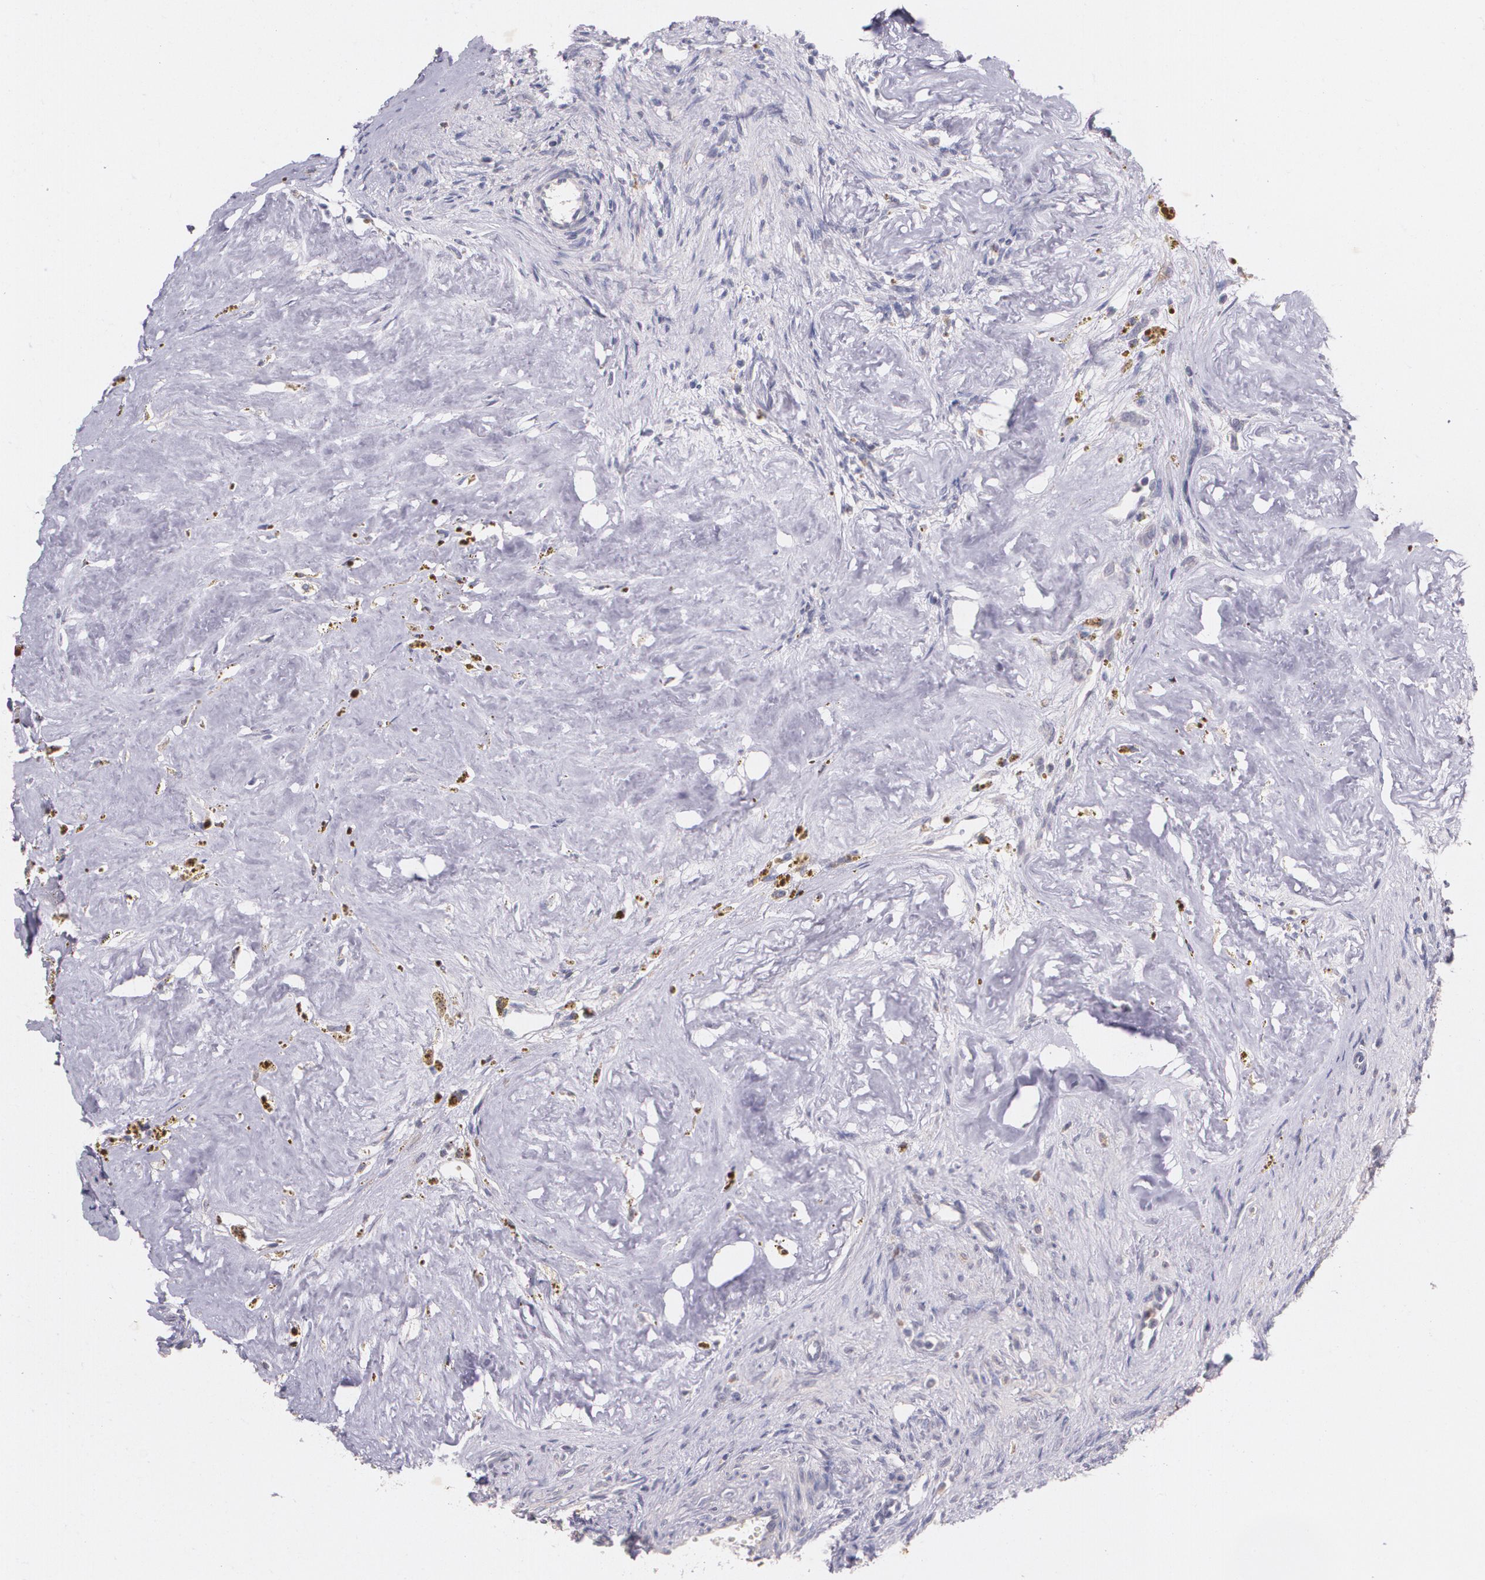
{"staining": {"intensity": "negative", "quantity": "none", "location": "none"}, "tissue": "ovary", "cell_type": "Ovarian stroma cells", "image_type": "normal", "snomed": [{"axis": "morphology", "description": "Normal tissue, NOS"}, {"axis": "topography", "description": "Ovary"}], "caption": "Micrograph shows no significant protein expression in ovarian stroma cells of benign ovary. The staining was performed using DAB (3,3'-diaminobenzidine) to visualize the protein expression in brown, while the nuclei were stained in blue with hematoxylin (Magnification: 20x).", "gene": "TM4SF1", "patient": {"sex": "female", "age": 33}}